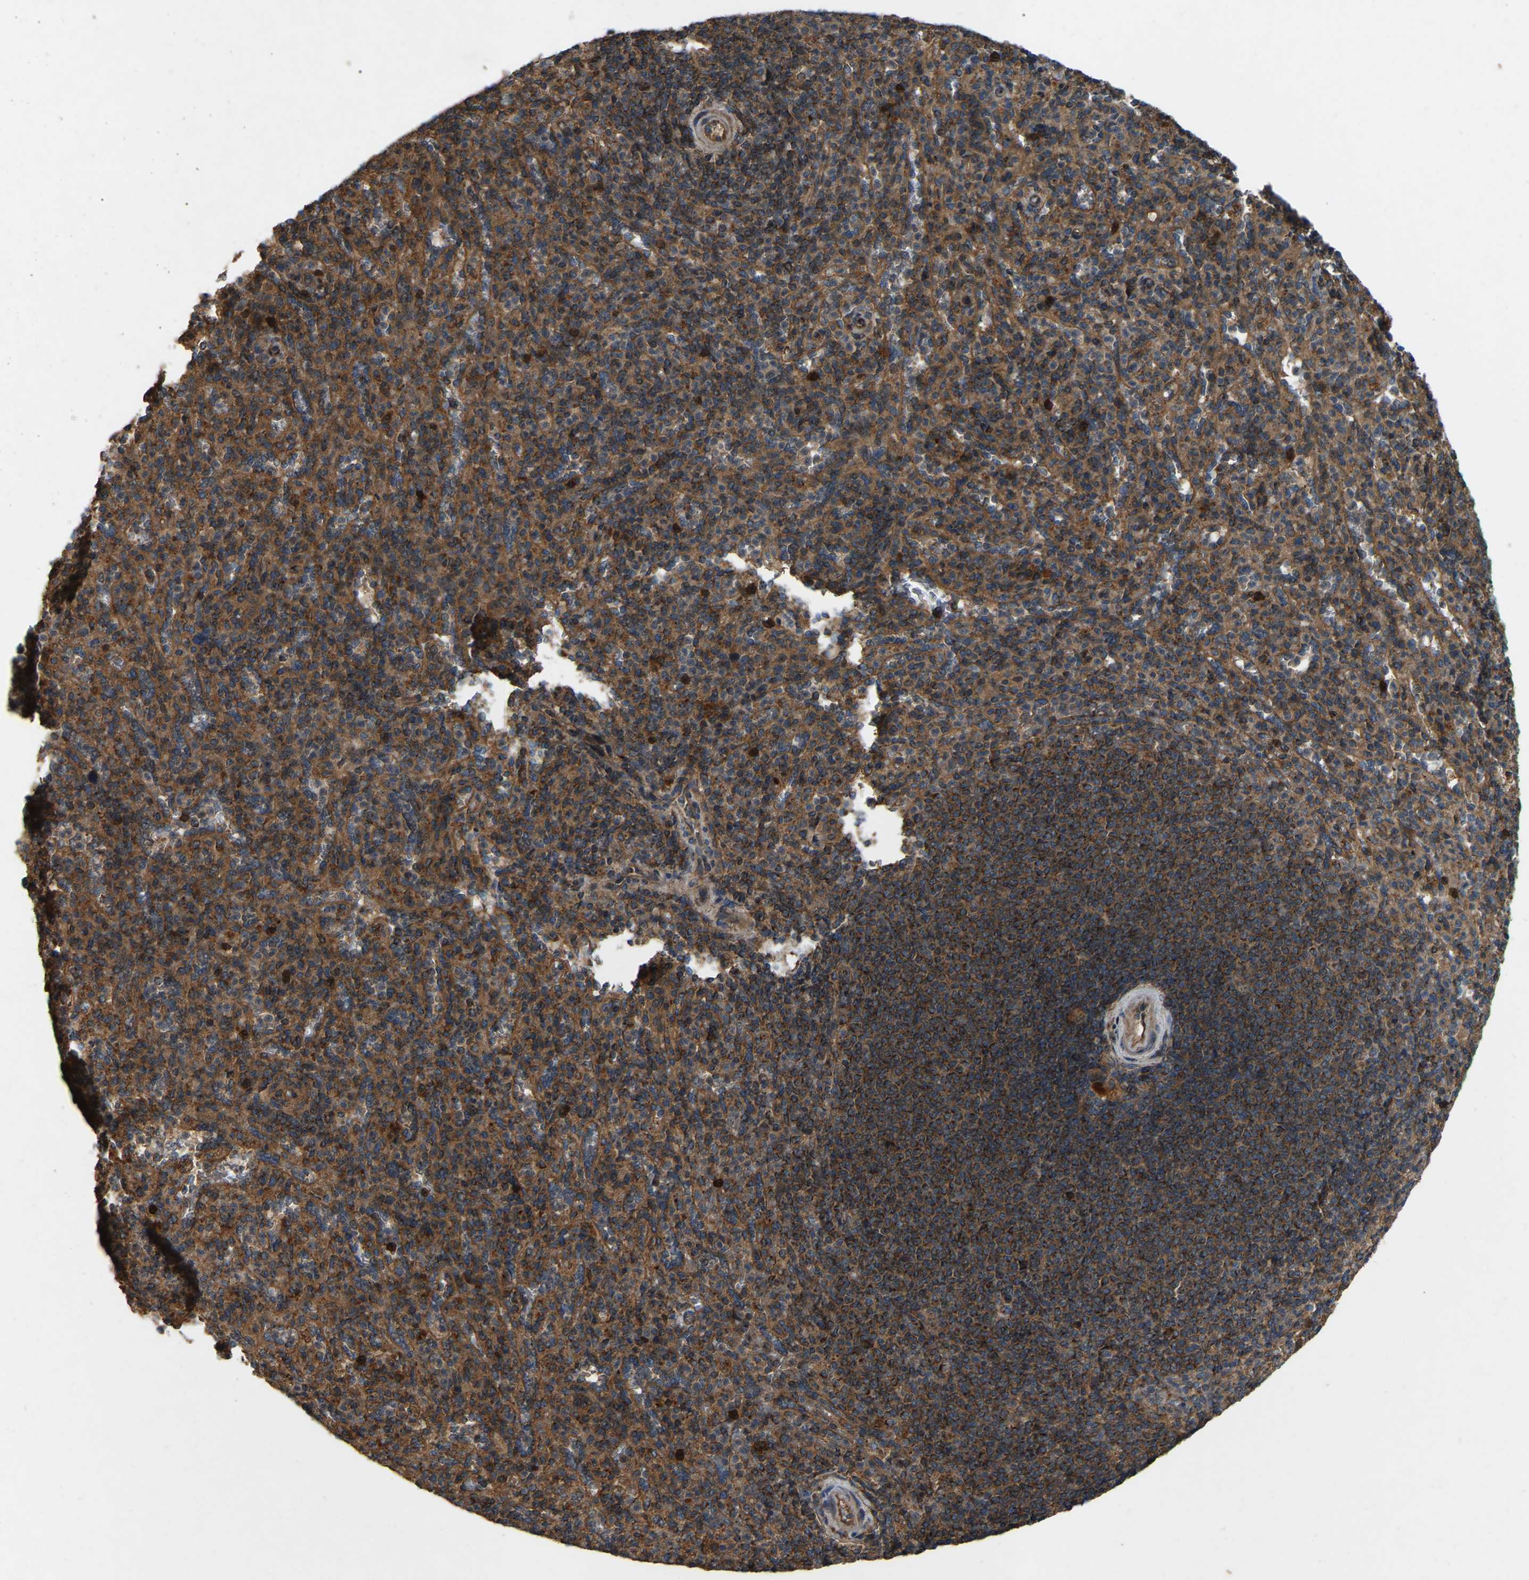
{"staining": {"intensity": "strong", "quantity": "25%-75%", "location": "cytoplasmic/membranous"}, "tissue": "spleen", "cell_type": "Cells in red pulp", "image_type": "normal", "snomed": [{"axis": "morphology", "description": "Normal tissue, NOS"}, {"axis": "topography", "description": "Spleen"}], "caption": "A micrograph of spleen stained for a protein demonstrates strong cytoplasmic/membranous brown staining in cells in red pulp.", "gene": "SAMD9L", "patient": {"sex": "male", "age": 36}}